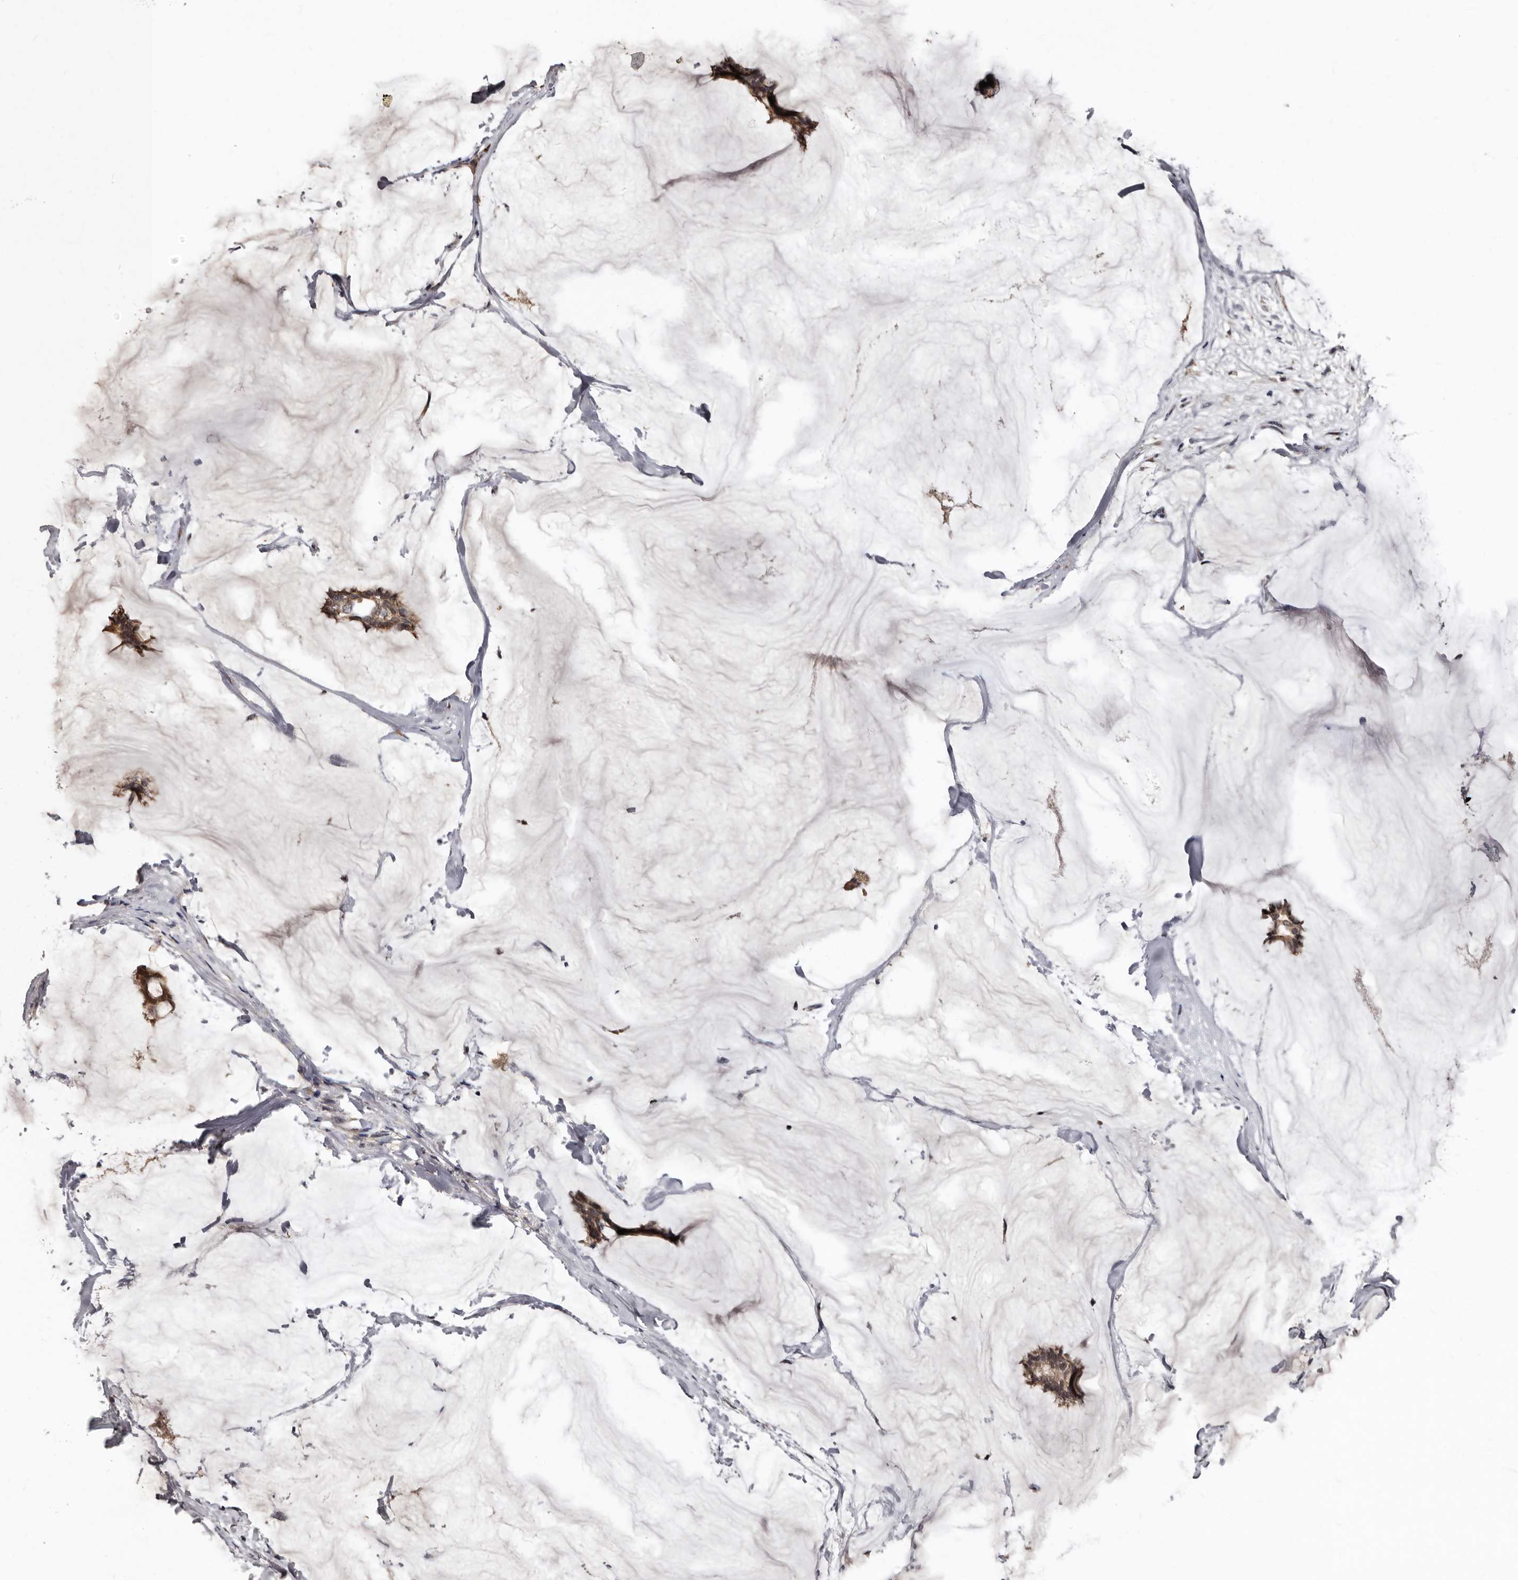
{"staining": {"intensity": "moderate", "quantity": ">75%", "location": "cytoplasmic/membranous"}, "tissue": "breast cancer", "cell_type": "Tumor cells", "image_type": "cancer", "snomed": [{"axis": "morphology", "description": "Duct carcinoma"}, {"axis": "topography", "description": "Breast"}], "caption": "Protein staining of breast cancer (intraductal carcinoma) tissue displays moderate cytoplasmic/membranous staining in approximately >75% of tumor cells. The staining was performed using DAB, with brown indicating positive protein expression. Nuclei are stained blue with hematoxylin.", "gene": "PMVK", "patient": {"sex": "female", "age": 93}}